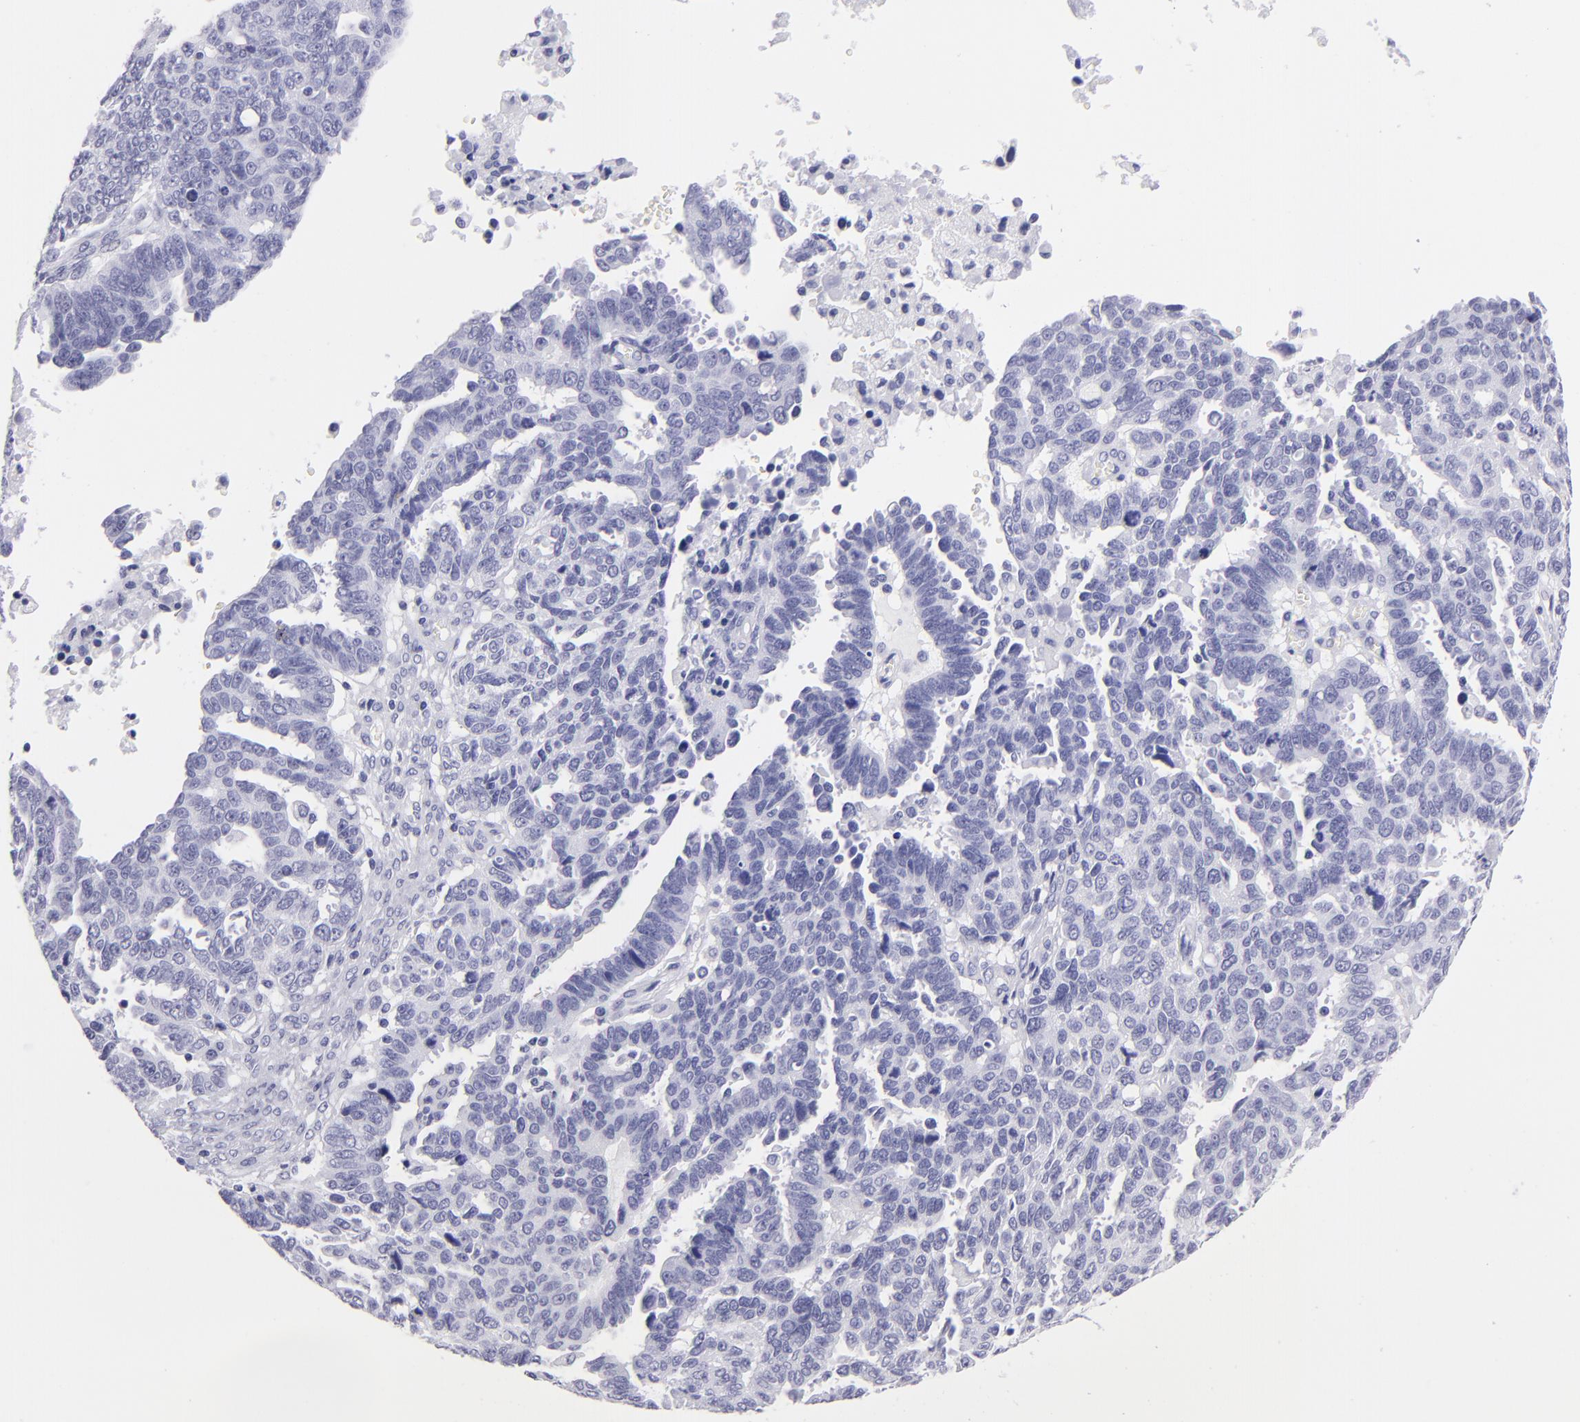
{"staining": {"intensity": "negative", "quantity": "none", "location": "none"}, "tissue": "ovarian cancer", "cell_type": "Tumor cells", "image_type": "cancer", "snomed": [{"axis": "morphology", "description": "Carcinoma, endometroid"}, {"axis": "morphology", "description": "Cystadenocarcinoma, serous, NOS"}, {"axis": "topography", "description": "Ovary"}], "caption": "This is an IHC photomicrograph of human ovarian endometroid carcinoma. There is no positivity in tumor cells.", "gene": "PVALB", "patient": {"sex": "female", "age": 45}}